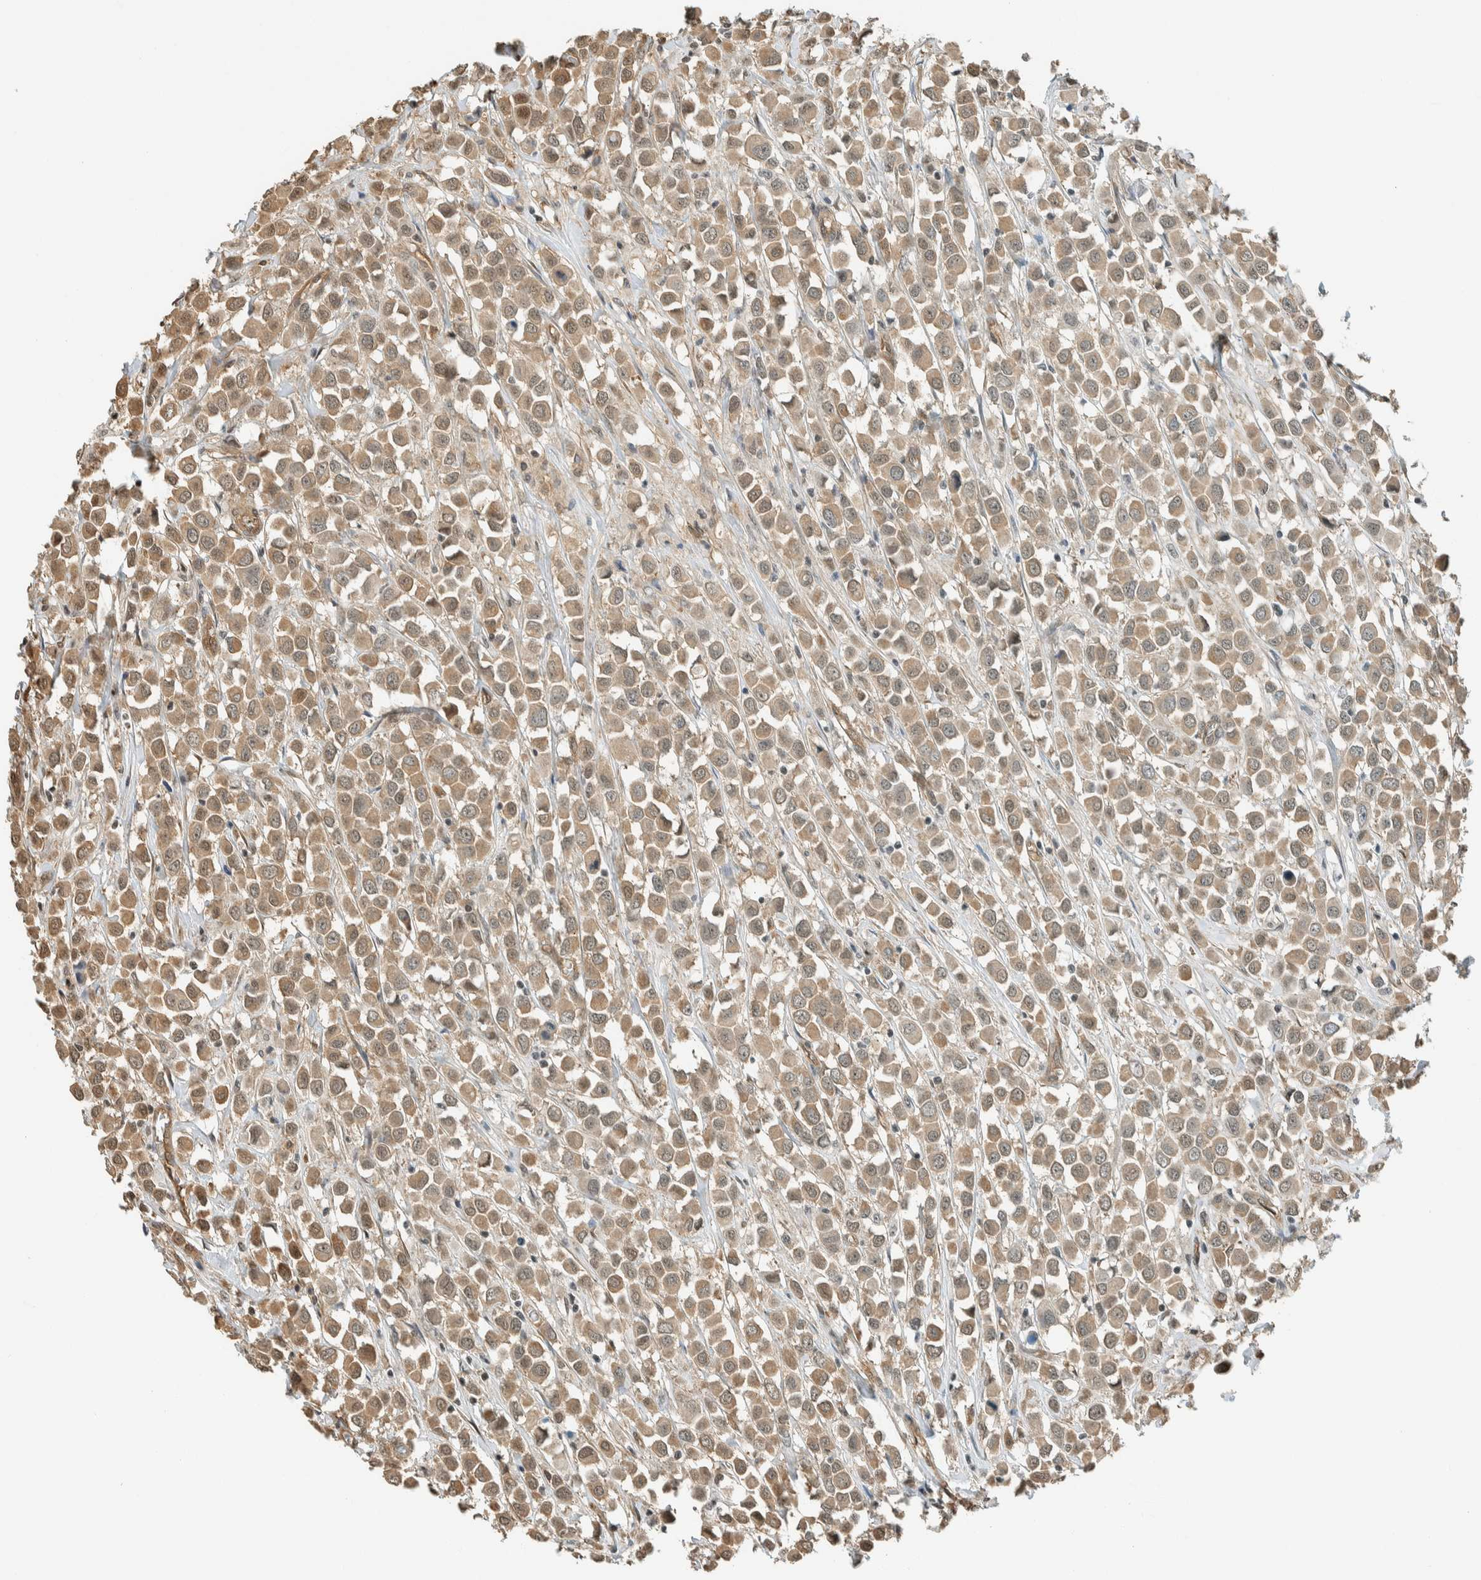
{"staining": {"intensity": "weak", "quantity": ">75%", "location": "cytoplasmic/membranous,nuclear"}, "tissue": "breast cancer", "cell_type": "Tumor cells", "image_type": "cancer", "snomed": [{"axis": "morphology", "description": "Duct carcinoma"}, {"axis": "topography", "description": "Breast"}], "caption": "This photomicrograph reveals immunohistochemistry (IHC) staining of human infiltrating ductal carcinoma (breast), with low weak cytoplasmic/membranous and nuclear expression in about >75% of tumor cells.", "gene": "NIBAN2", "patient": {"sex": "female", "age": 61}}